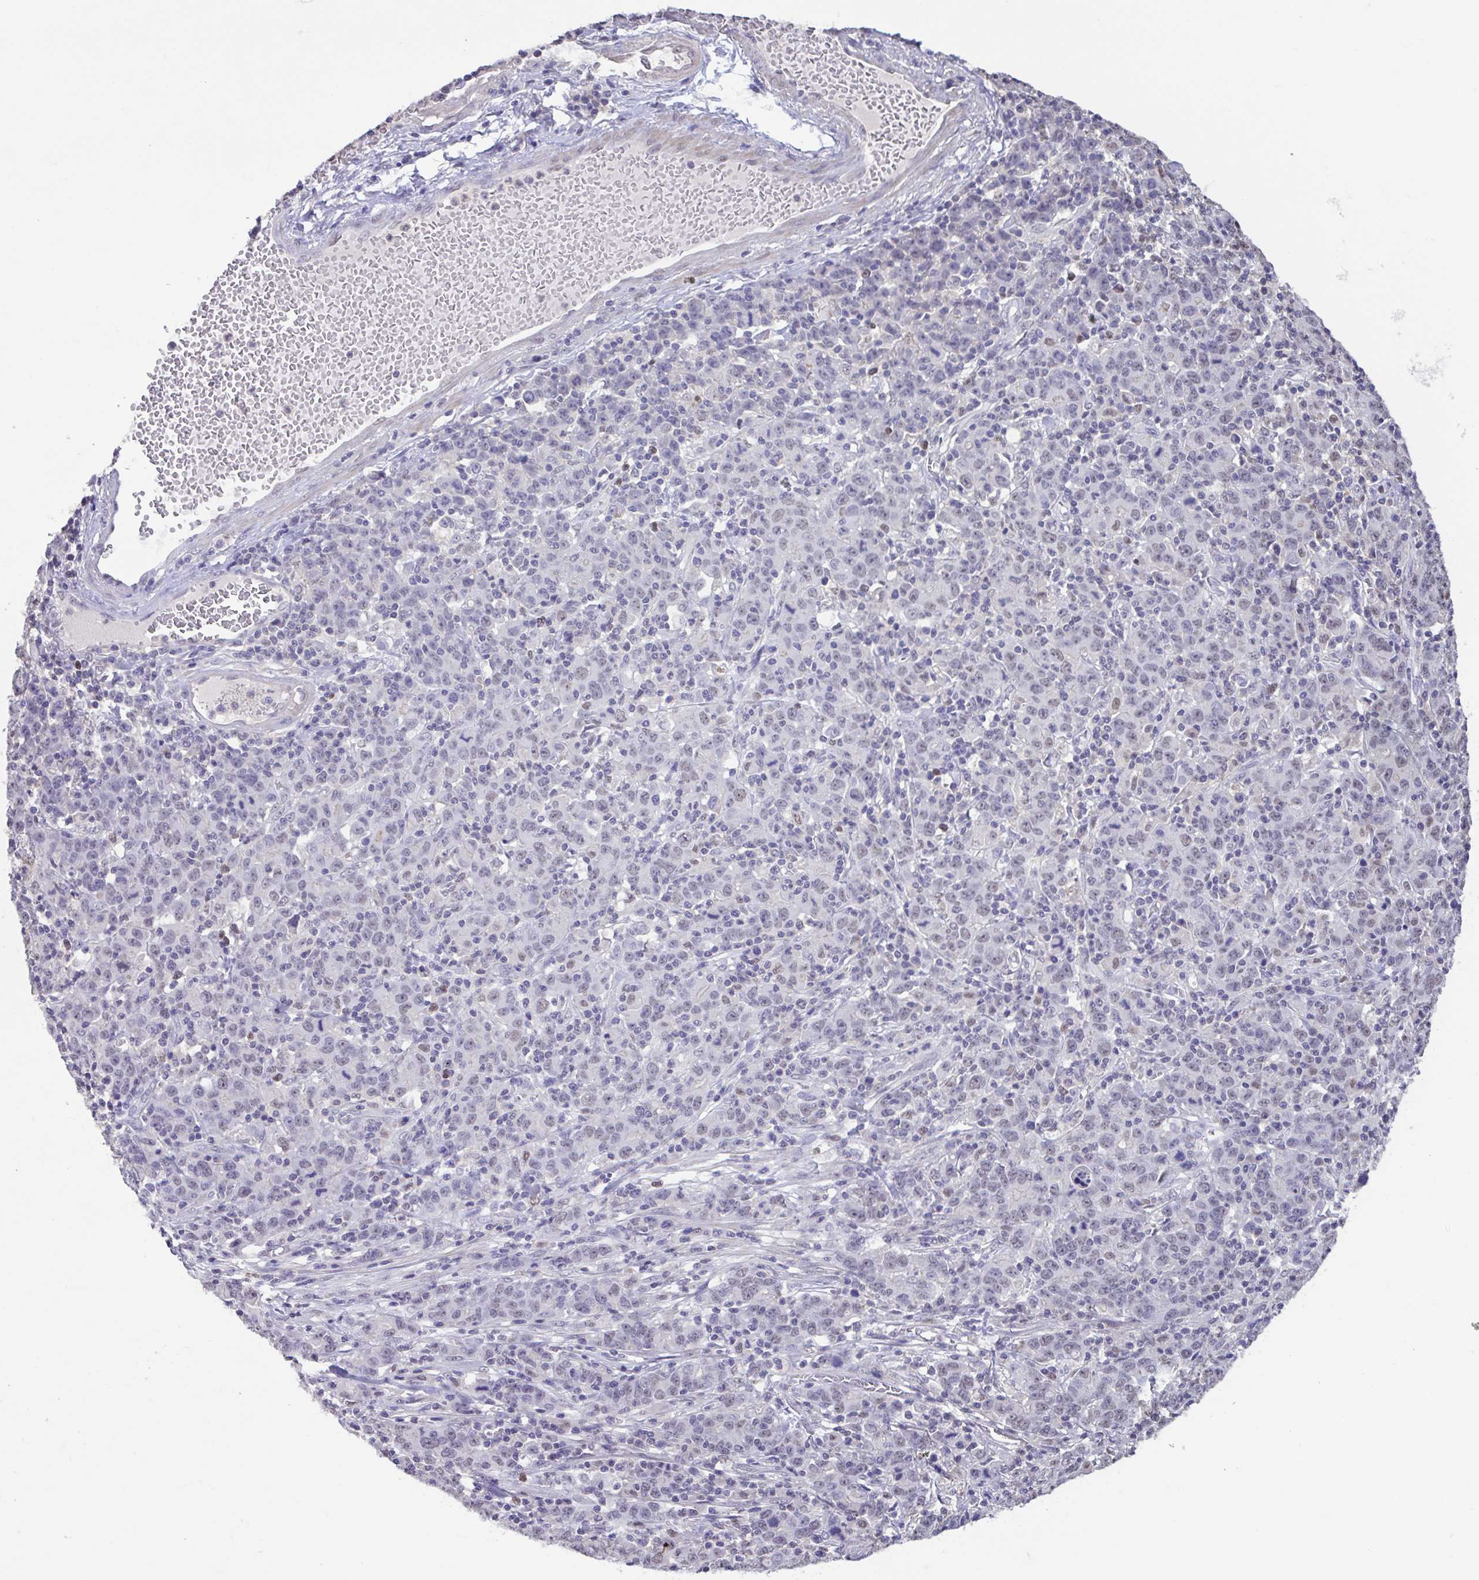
{"staining": {"intensity": "negative", "quantity": "none", "location": "none"}, "tissue": "stomach cancer", "cell_type": "Tumor cells", "image_type": "cancer", "snomed": [{"axis": "morphology", "description": "Adenocarcinoma, NOS"}, {"axis": "topography", "description": "Stomach, upper"}], "caption": "IHC photomicrograph of human stomach adenocarcinoma stained for a protein (brown), which demonstrates no expression in tumor cells.", "gene": "ACTRT3", "patient": {"sex": "male", "age": 69}}